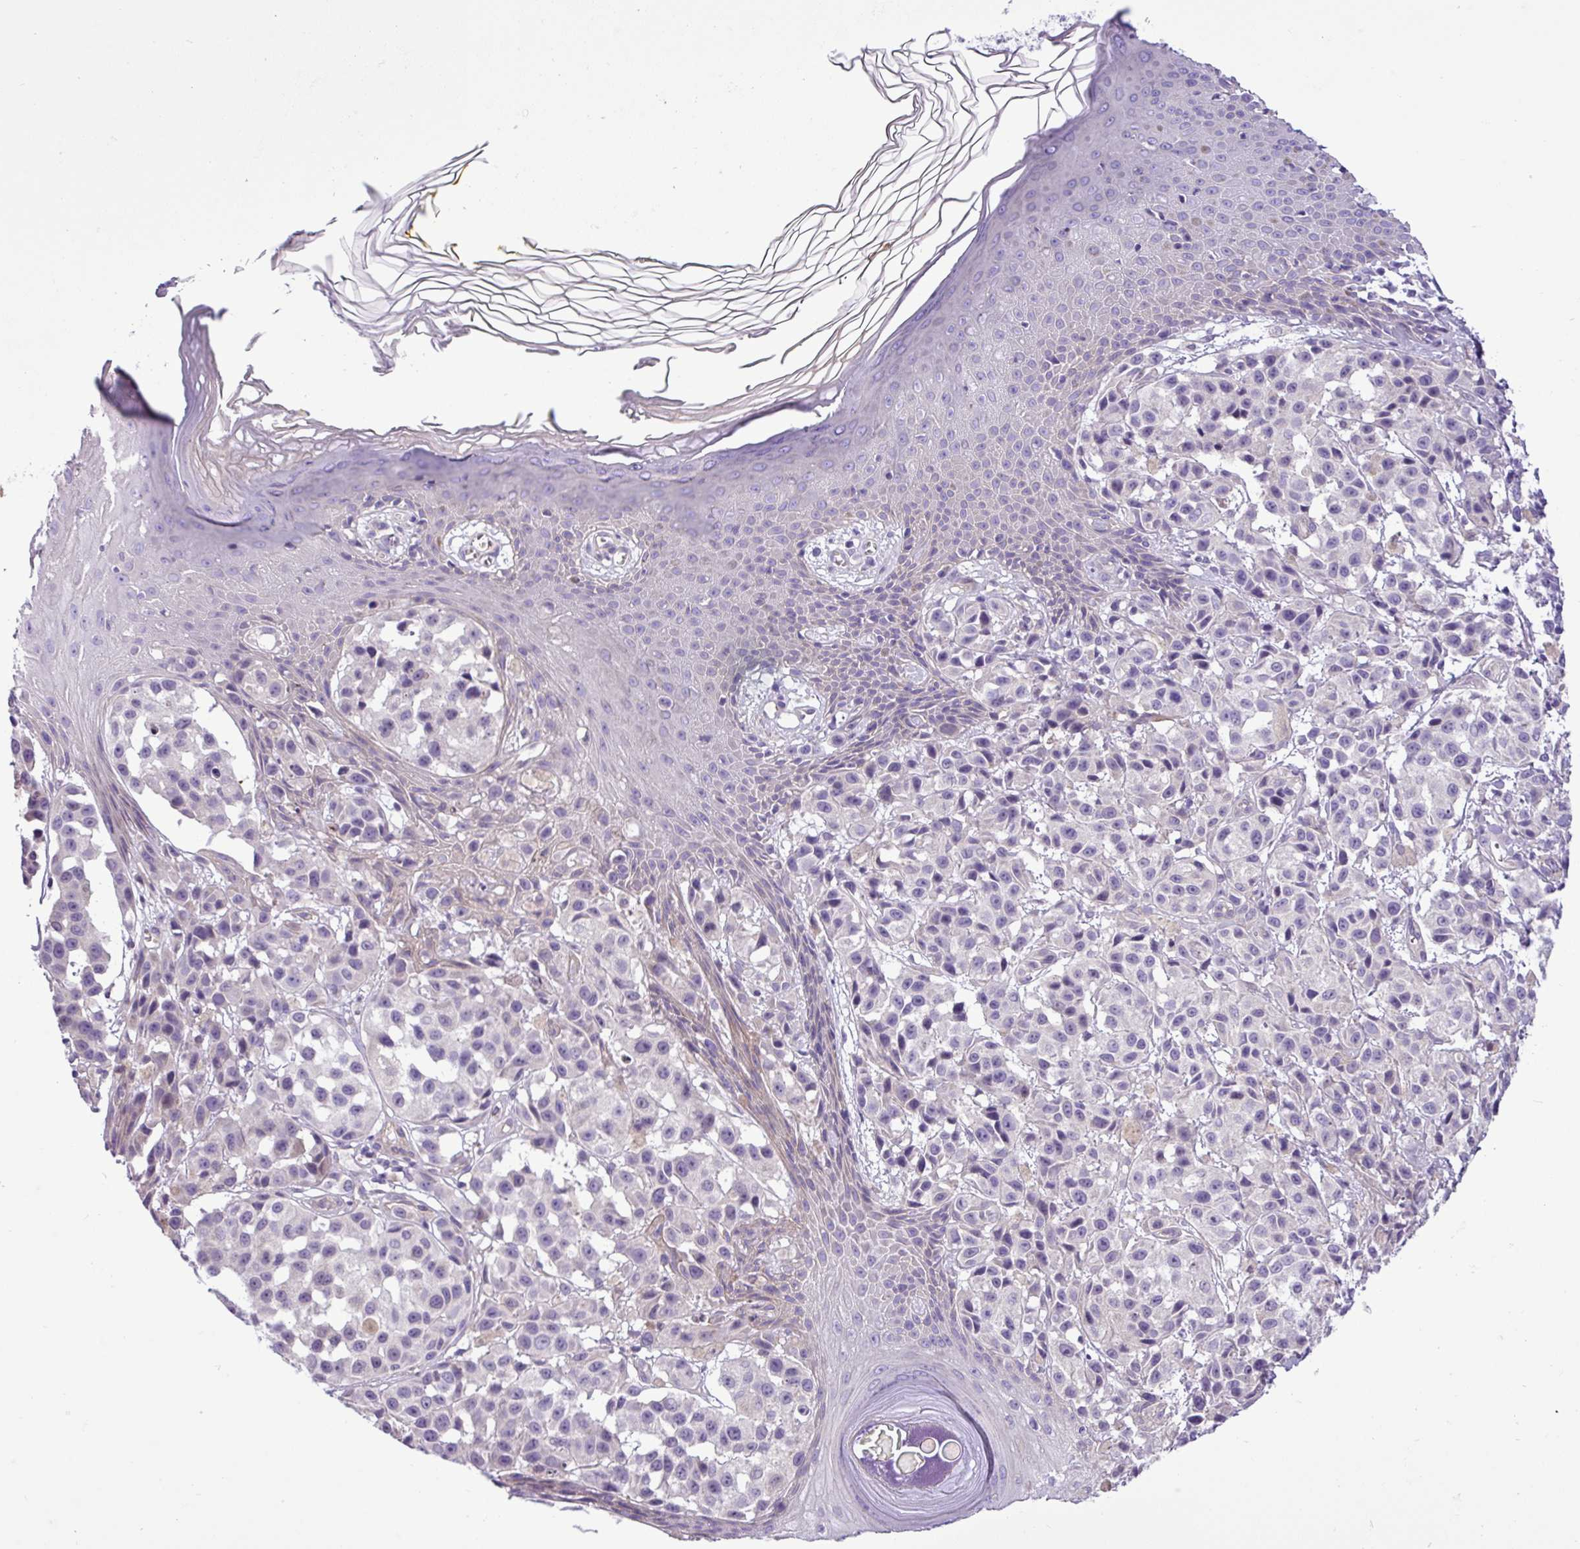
{"staining": {"intensity": "negative", "quantity": "none", "location": "none"}, "tissue": "melanoma", "cell_type": "Tumor cells", "image_type": "cancer", "snomed": [{"axis": "morphology", "description": "Malignant melanoma, NOS"}, {"axis": "topography", "description": "Skin"}], "caption": "Tumor cells show no significant protein expression in melanoma.", "gene": "C11orf91", "patient": {"sex": "male", "age": 39}}